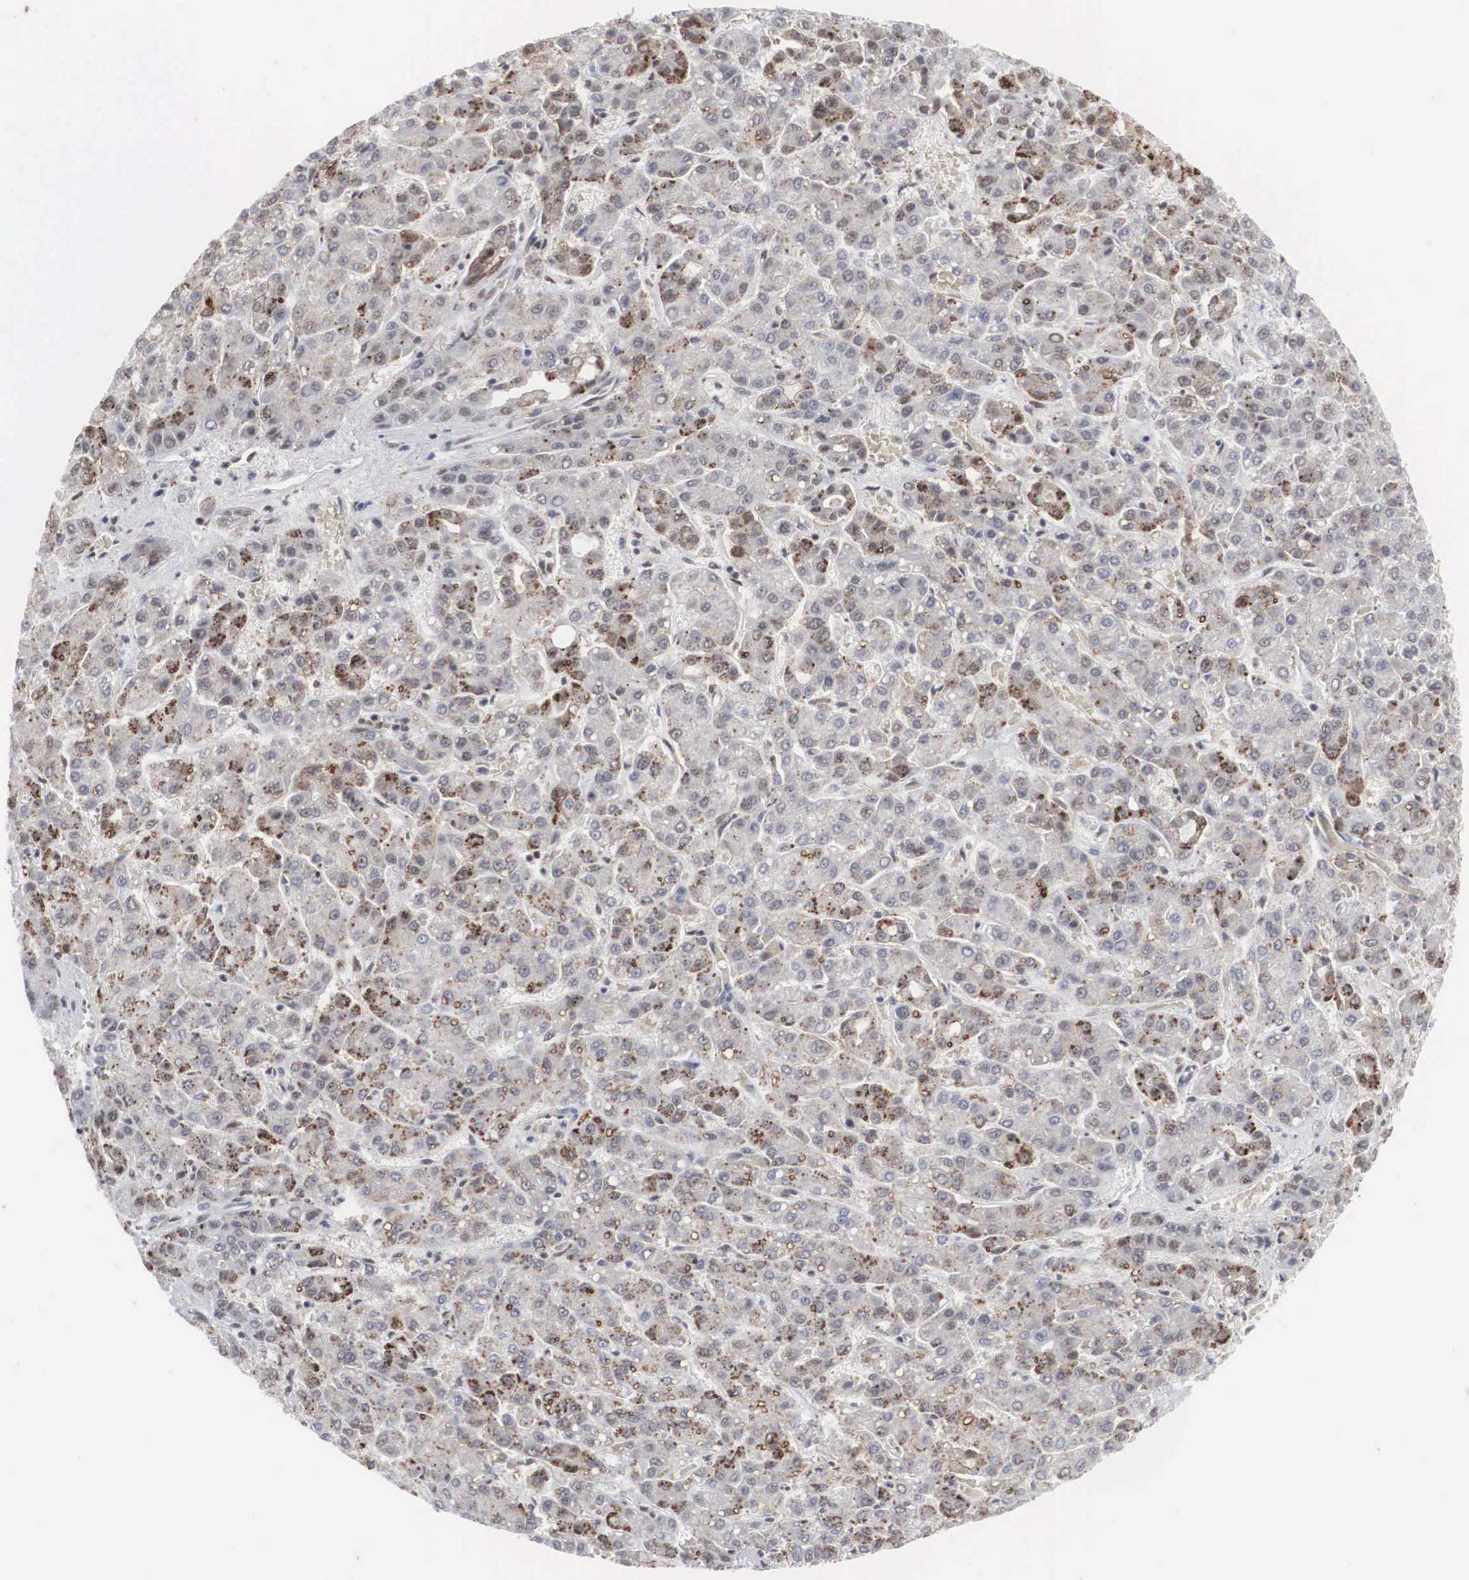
{"staining": {"intensity": "weak", "quantity": "25%-75%", "location": "cytoplasmic/membranous,nuclear"}, "tissue": "liver cancer", "cell_type": "Tumor cells", "image_type": "cancer", "snomed": [{"axis": "morphology", "description": "Carcinoma, Hepatocellular, NOS"}, {"axis": "topography", "description": "Liver"}], "caption": "Human liver cancer stained with a brown dye exhibits weak cytoplasmic/membranous and nuclear positive staining in about 25%-75% of tumor cells.", "gene": "AUTS2", "patient": {"sex": "male", "age": 69}}